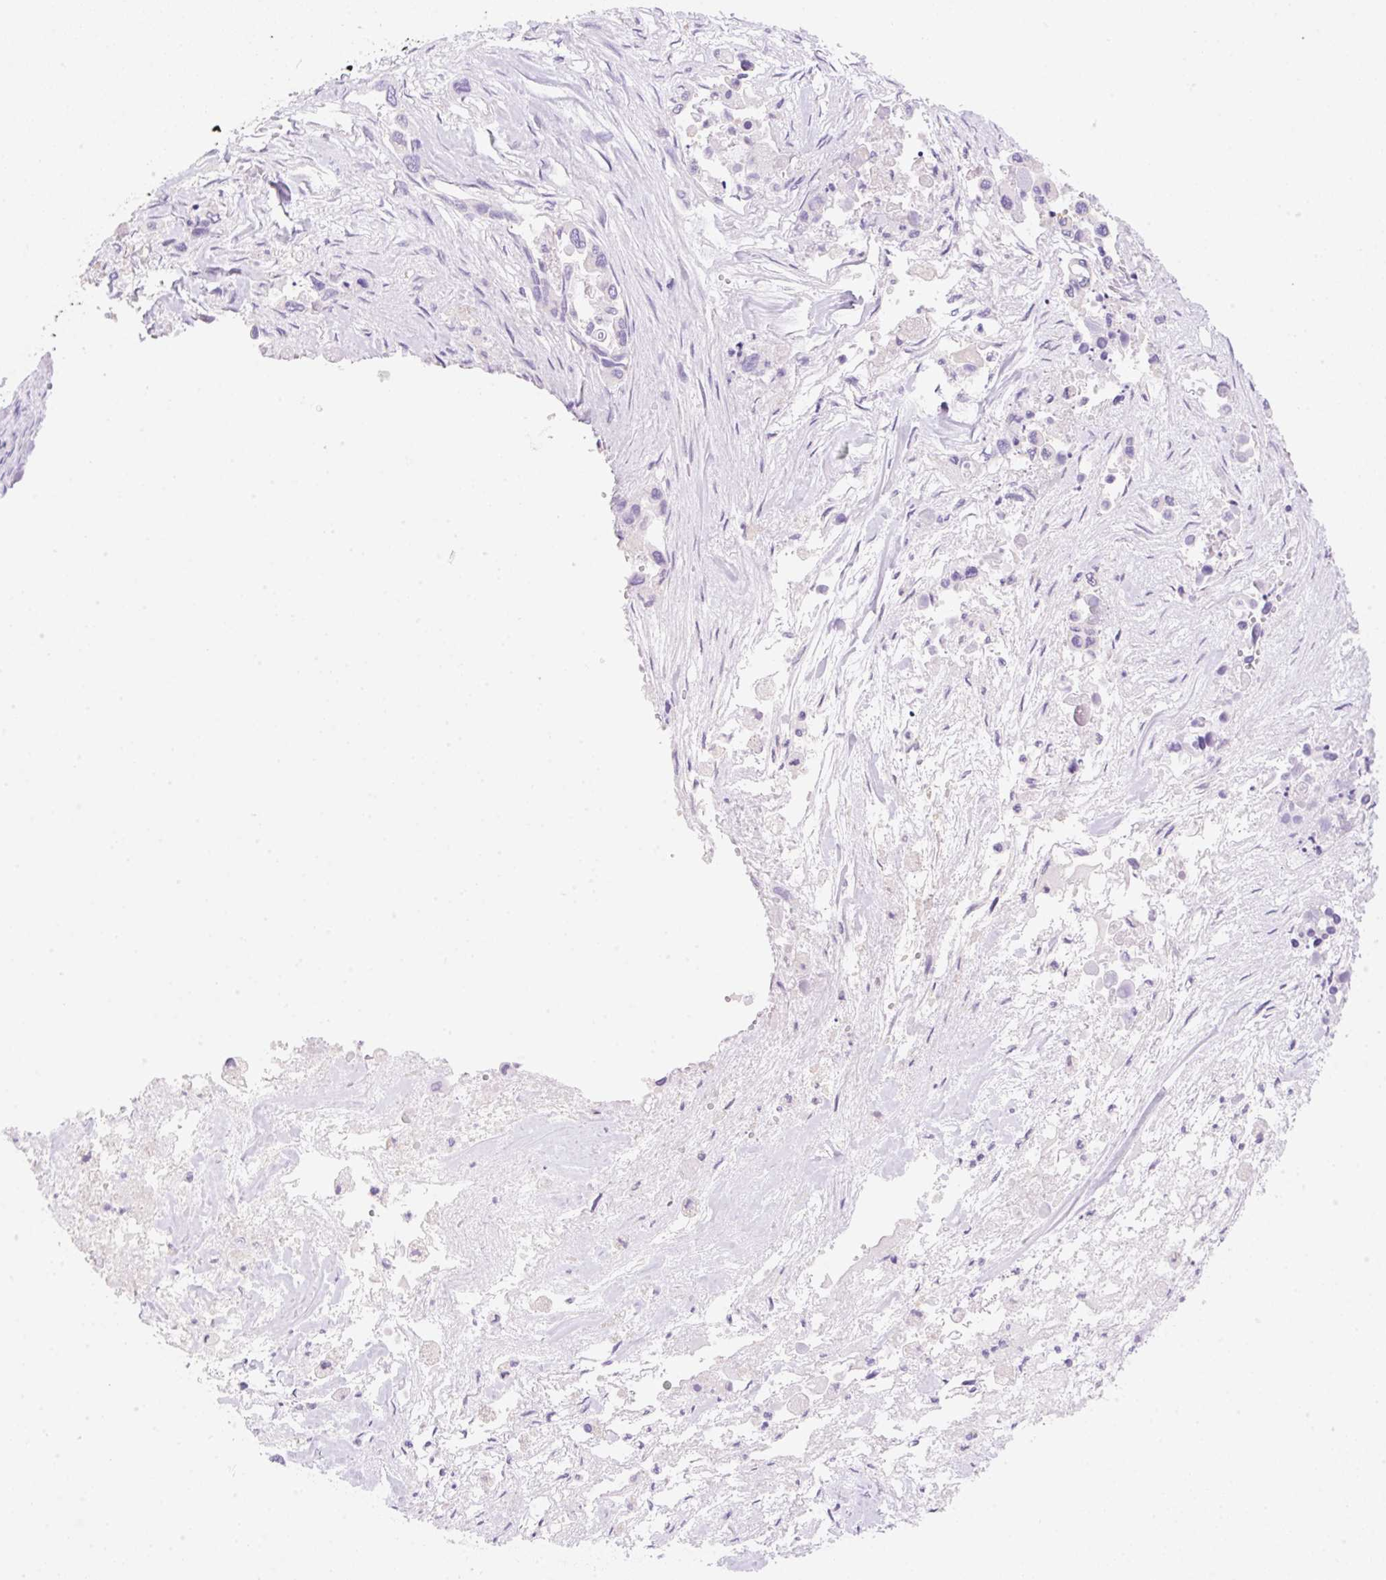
{"staining": {"intensity": "negative", "quantity": "none", "location": "none"}, "tissue": "pancreatic cancer", "cell_type": "Tumor cells", "image_type": "cancer", "snomed": [{"axis": "morphology", "description": "Adenocarcinoma, NOS"}, {"axis": "topography", "description": "Pancreas"}], "caption": "Pancreatic cancer (adenocarcinoma) was stained to show a protein in brown. There is no significant positivity in tumor cells. (Immunohistochemistry, brightfield microscopy, high magnification).", "gene": "DENND5A", "patient": {"sex": "male", "age": 92}}